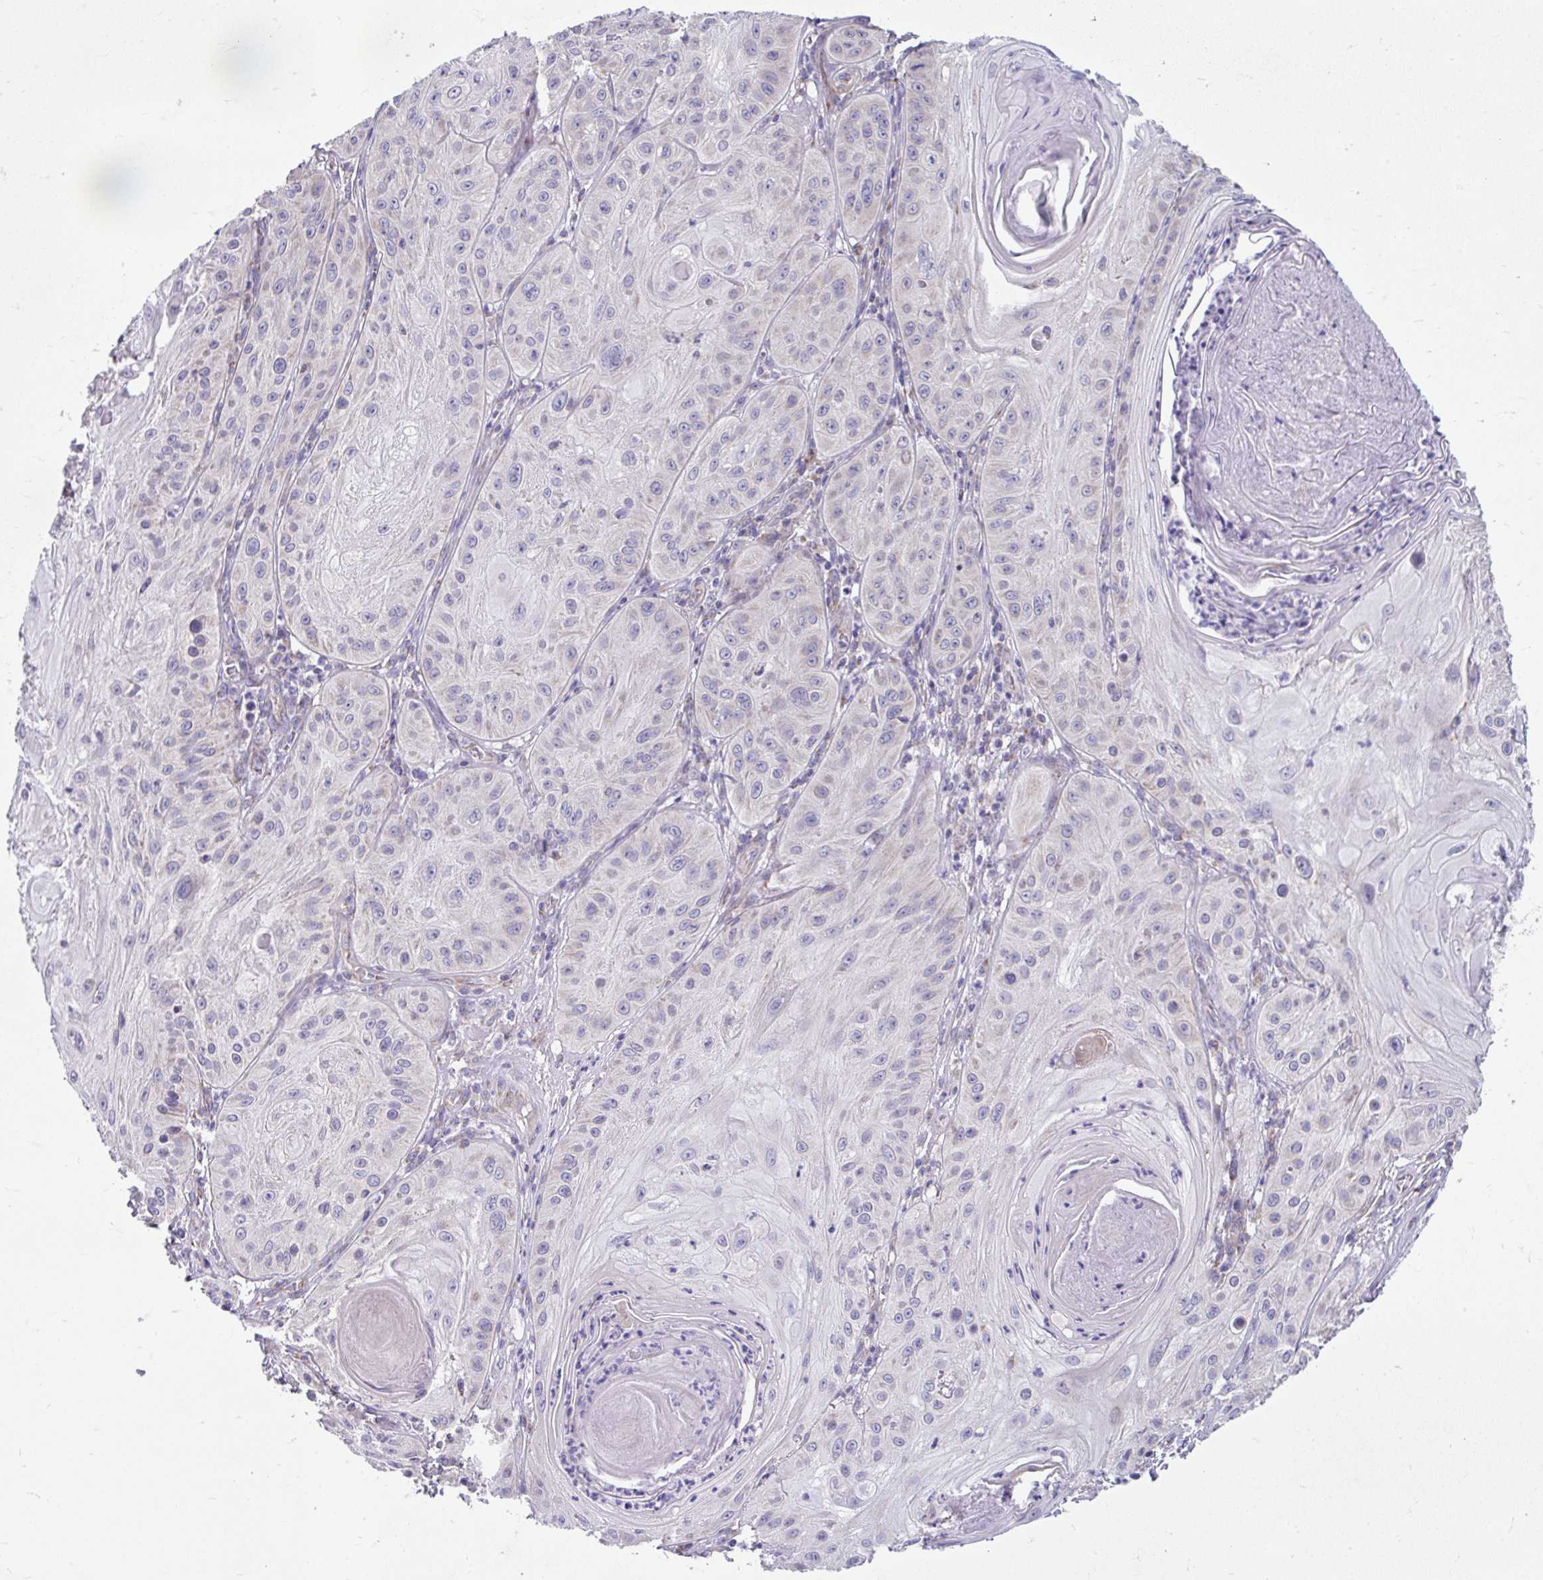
{"staining": {"intensity": "negative", "quantity": "none", "location": "none"}, "tissue": "skin cancer", "cell_type": "Tumor cells", "image_type": "cancer", "snomed": [{"axis": "morphology", "description": "Squamous cell carcinoma, NOS"}, {"axis": "topography", "description": "Skin"}], "caption": "The IHC micrograph has no significant expression in tumor cells of squamous cell carcinoma (skin) tissue.", "gene": "LINGO4", "patient": {"sex": "male", "age": 85}}